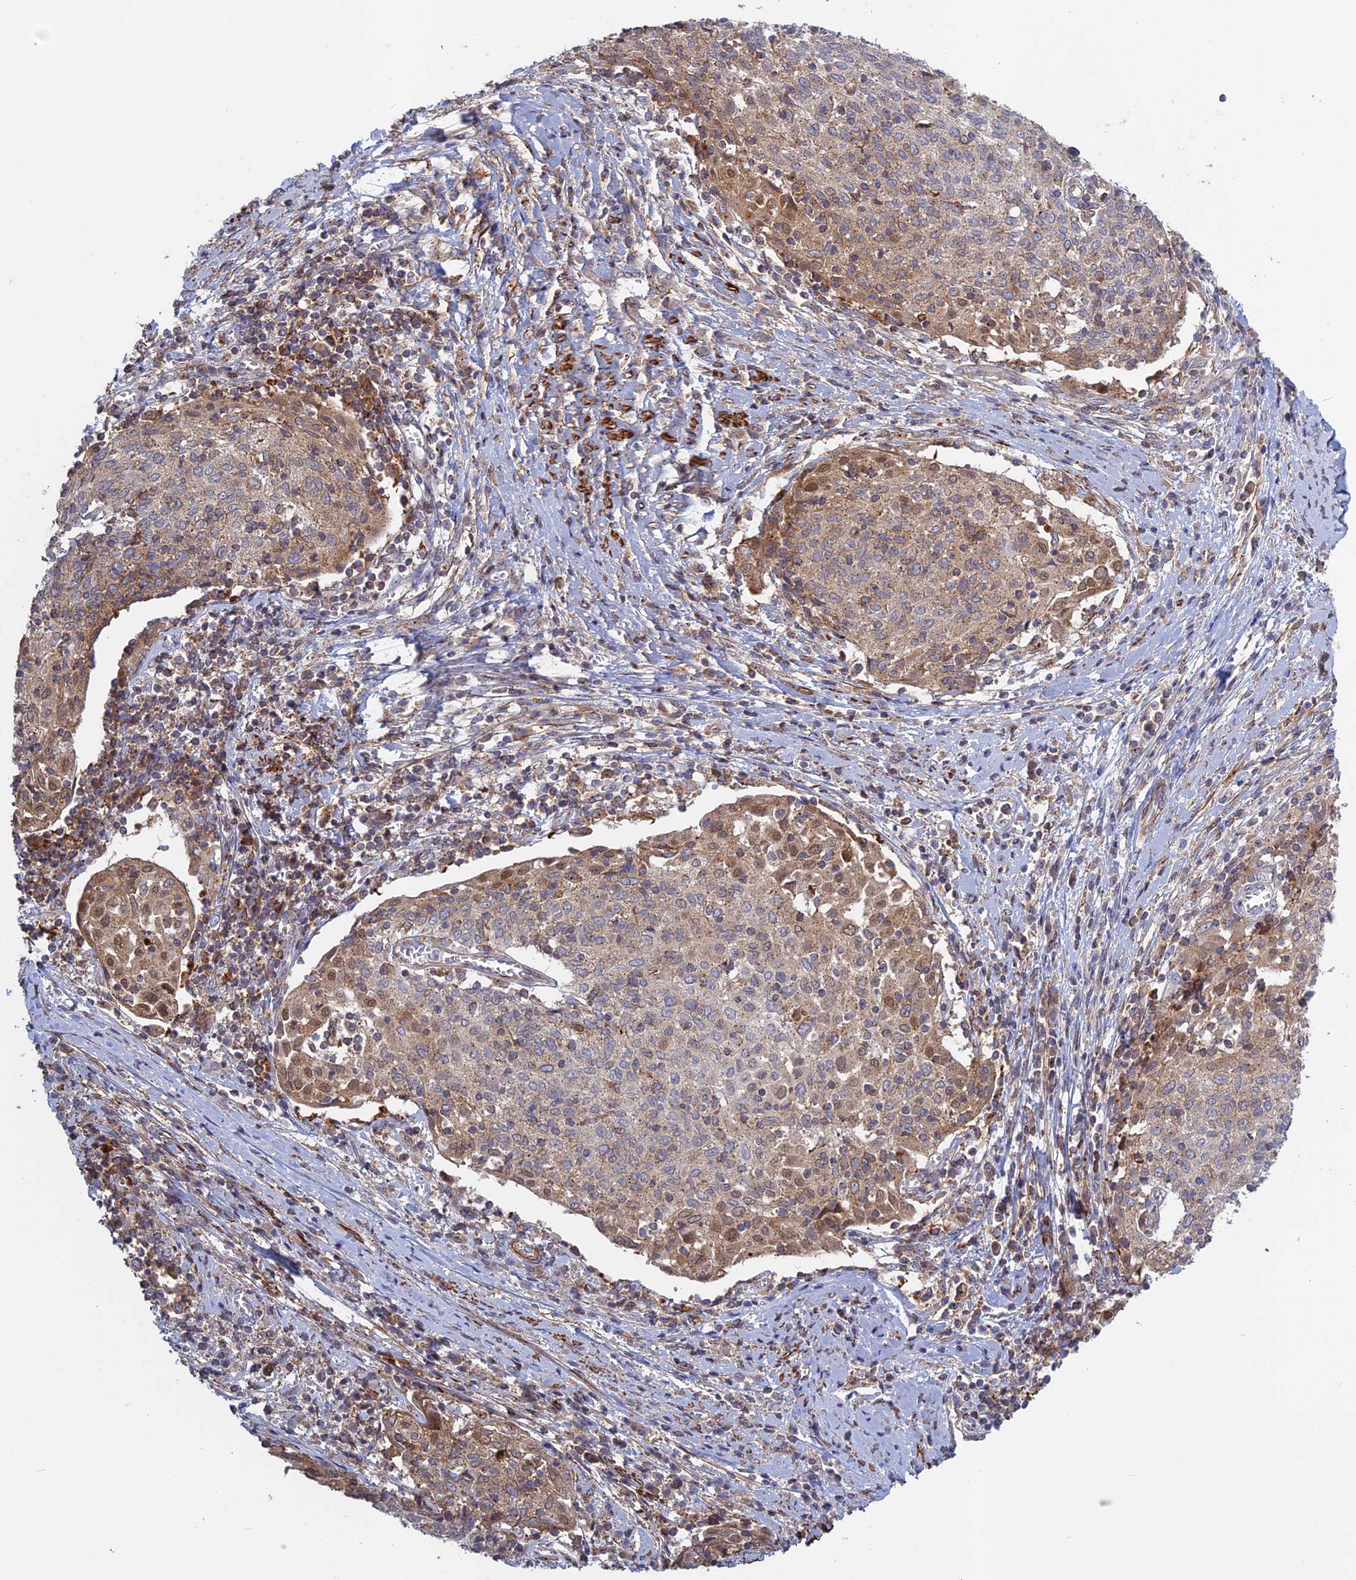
{"staining": {"intensity": "weak", "quantity": "25%-75%", "location": "cytoplasmic/membranous,nuclear"}, "tissue": "cervical cancer", "cell_type": "Tumor cells", "image_type": "cancer", "snomed": [{"axis": "morphology", "description": "Squamous cell carcinoma, NOS"}, {"axis": "topography", "description": "Cervix"}], "caption": "A brown stain shows weak cytoplasmic/membranous and nuclear expression of a protein in human cervical cancer tumor cells.", "gene": "LYPD5", "patient": {"sex": "female", "age": 52}}